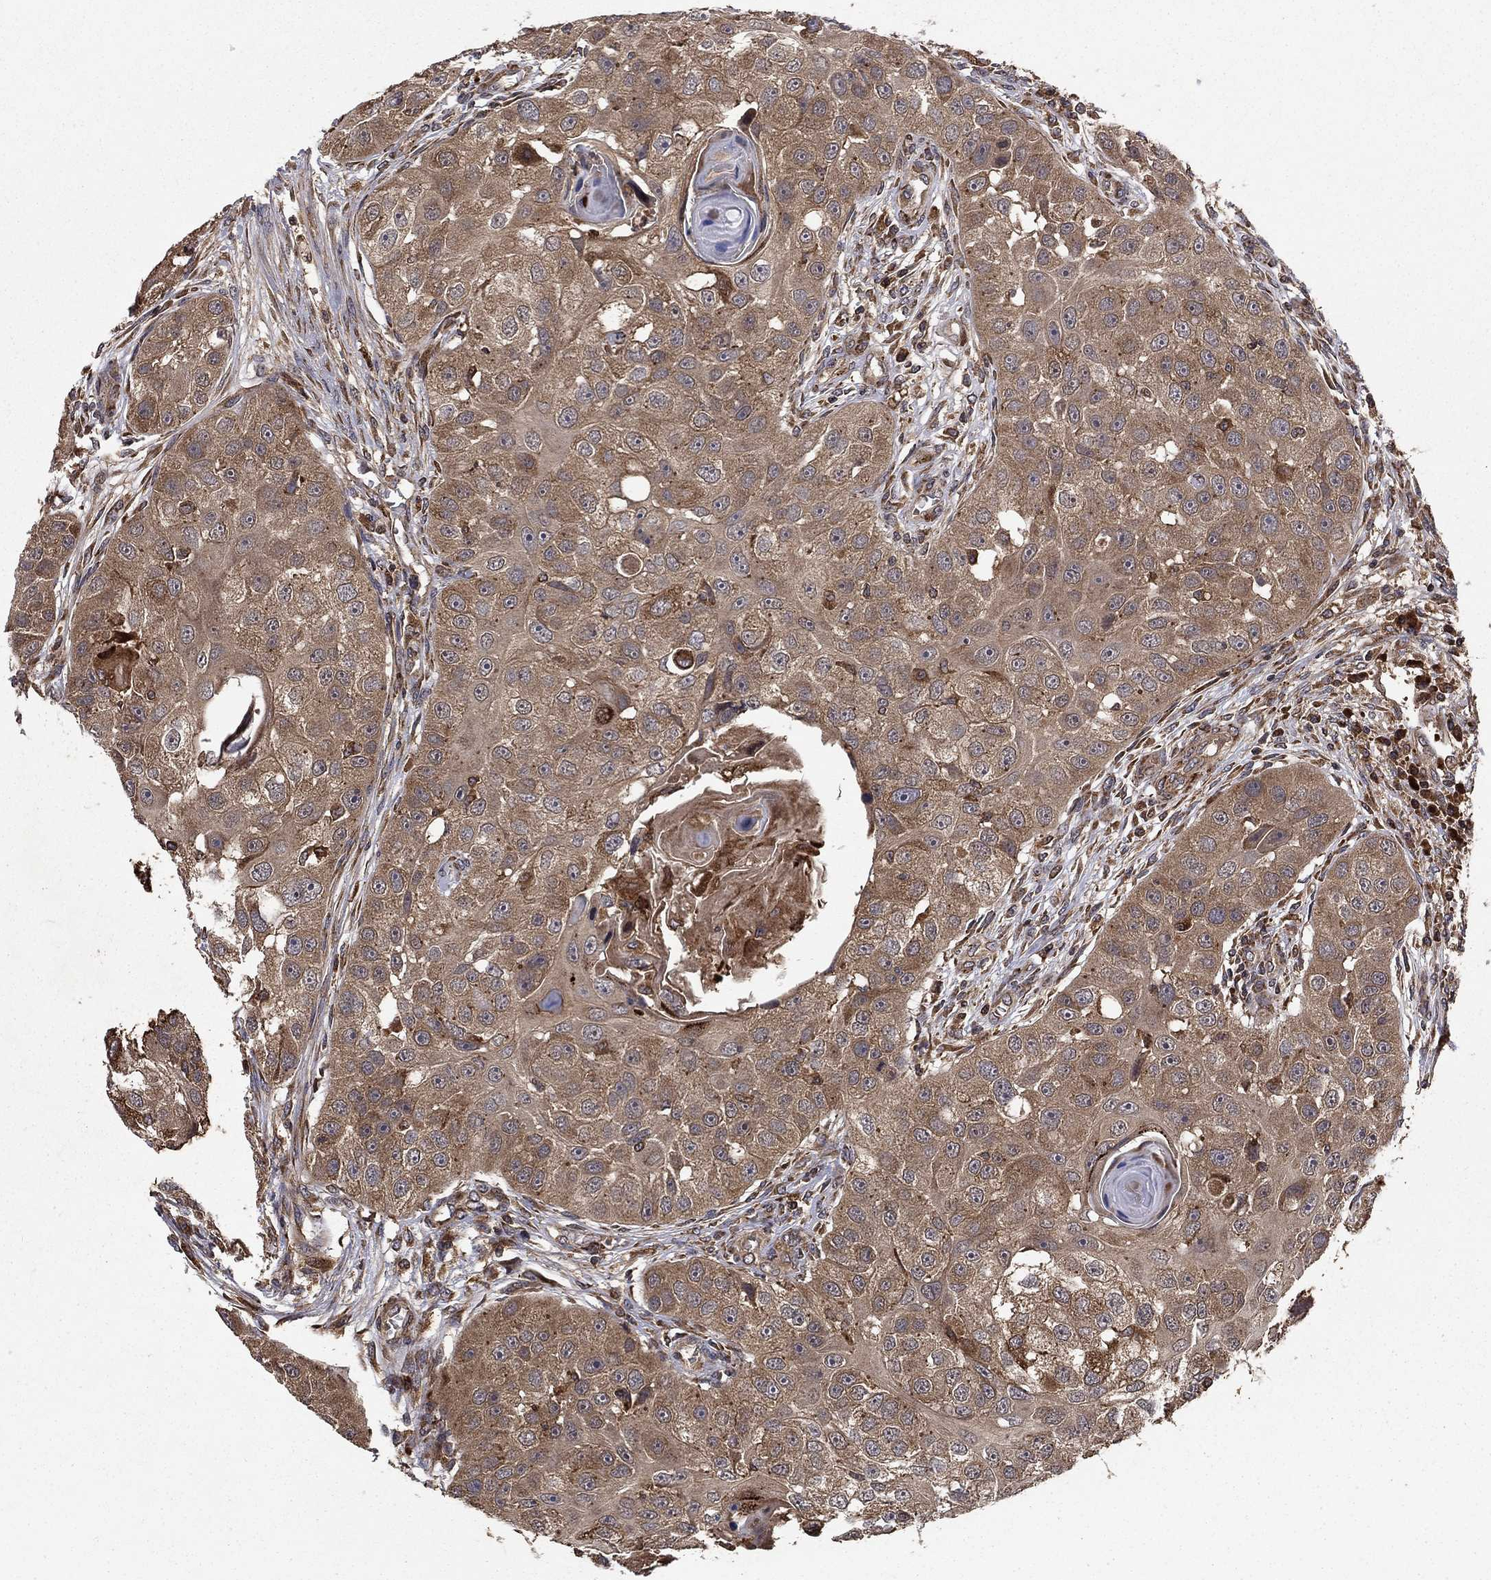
{"staining": {"intensity": "moderate", "quantity": ">75%", "location": "cytoplasmic/membranous"}, "tissue": "head and neck cancer", "cell_type": "Tumor cells", "image_type": "cancer", "snomed": [{"axis": "morphology", "description": "Normal tissue, NOS"}, {"axis": "morphology", "description": "Squamous cell carcinoma, NOS"}, {"axis": "topography", "description": "Skeletal muscle"}, {"axis": "topography", "description": "Head-Neck"}], "caption": "Tumor cells display medium levels of moderate cytoplasmic/membranous expression in approximately >75% of cells in squamous cell carcinoma (head and neck). (brown staining indicates protein expression, while blue staining denotes nuclei).", "gene": "BABAM2", "patient": {"sex": "male", "age": 51}}